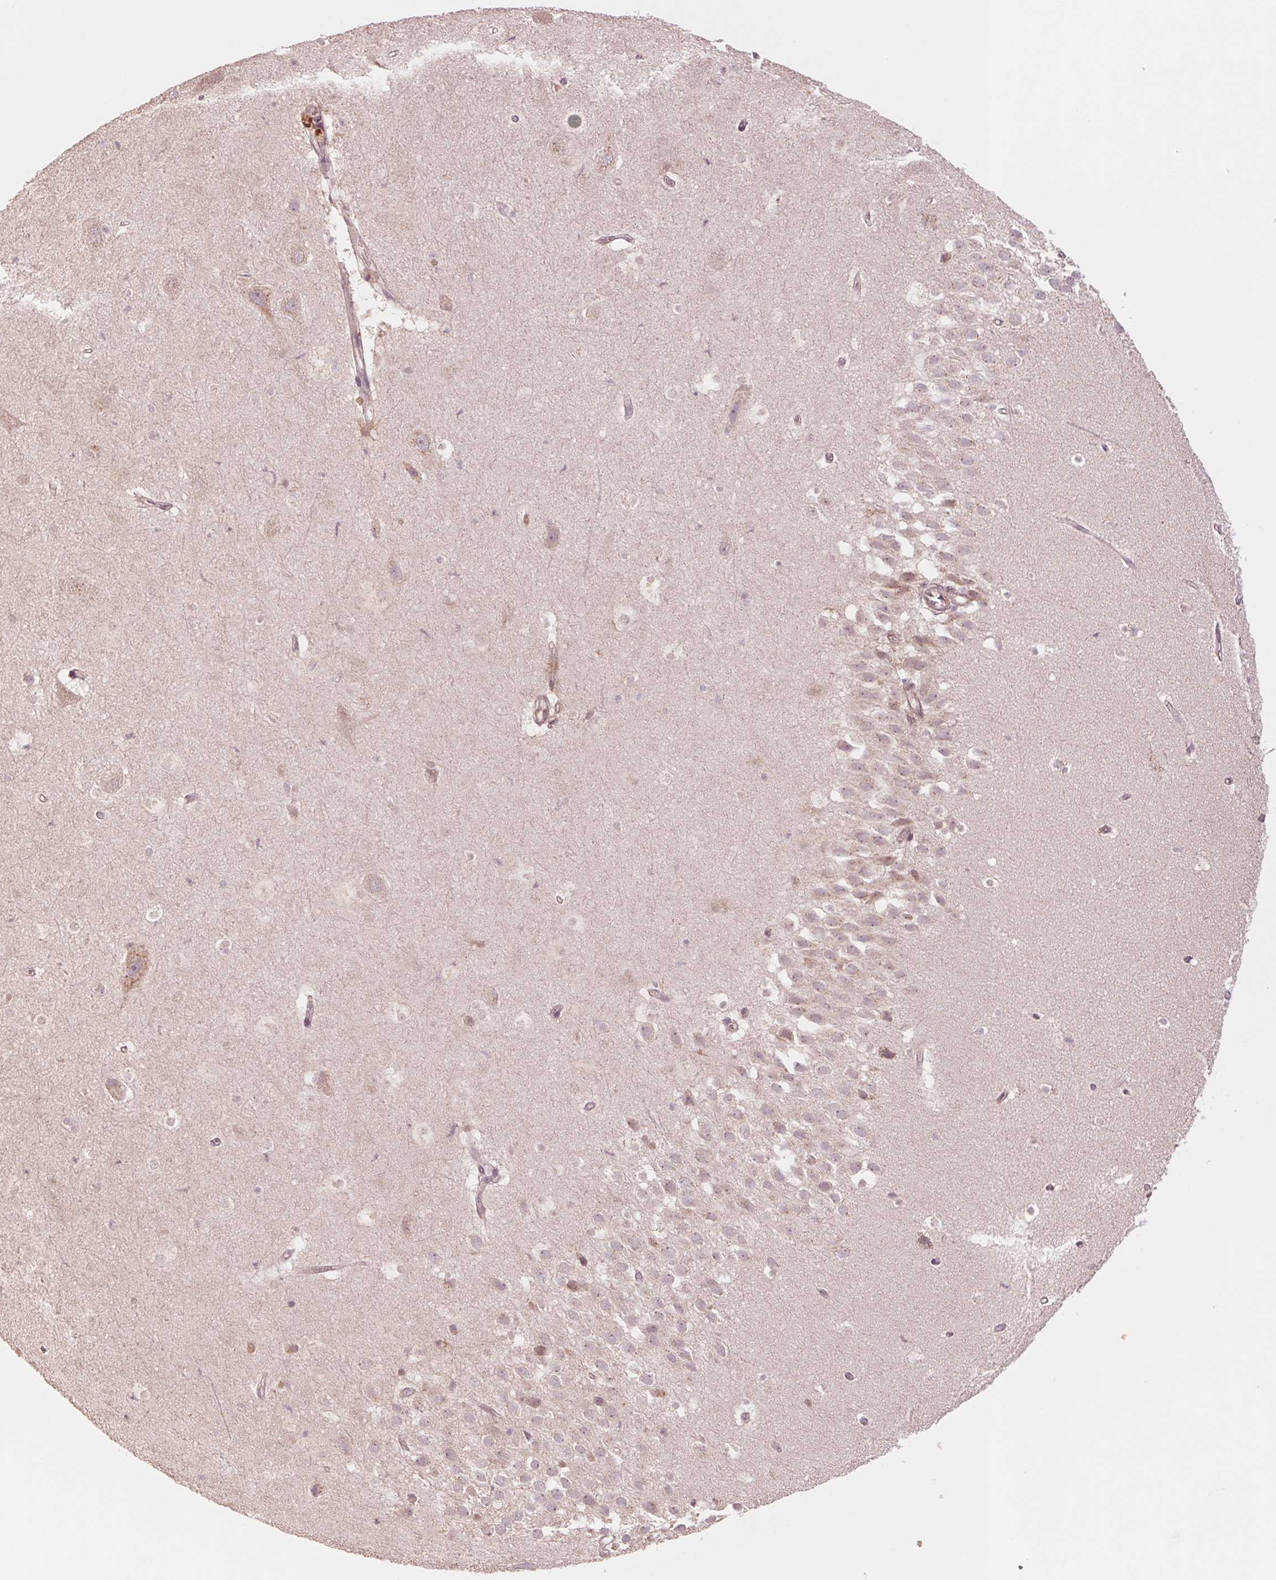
{"staining": {"intensity": "weak", "quantity": "<25%", "location": "cytoplasmic/membranous"}, "tissue": "hippocampus", "cell_type": "Glial cells", "image_type": "normal", "snomed": [{"axis": "morphology", "description": "Normal tissue, NOS"}, {"axis": "topography", "description": "Hippocampus"}], "caption": "The immunohistochemistry image has no significant positivity in glial cells of hippocampus. The staining is performed using DAB (3,3'-diaminobenzidine) brown chromogen with nuclei counter-stained in using hematoxylin.", "gene": "PPIAL4A", "patient": {"sex": "male", "age": 26}}